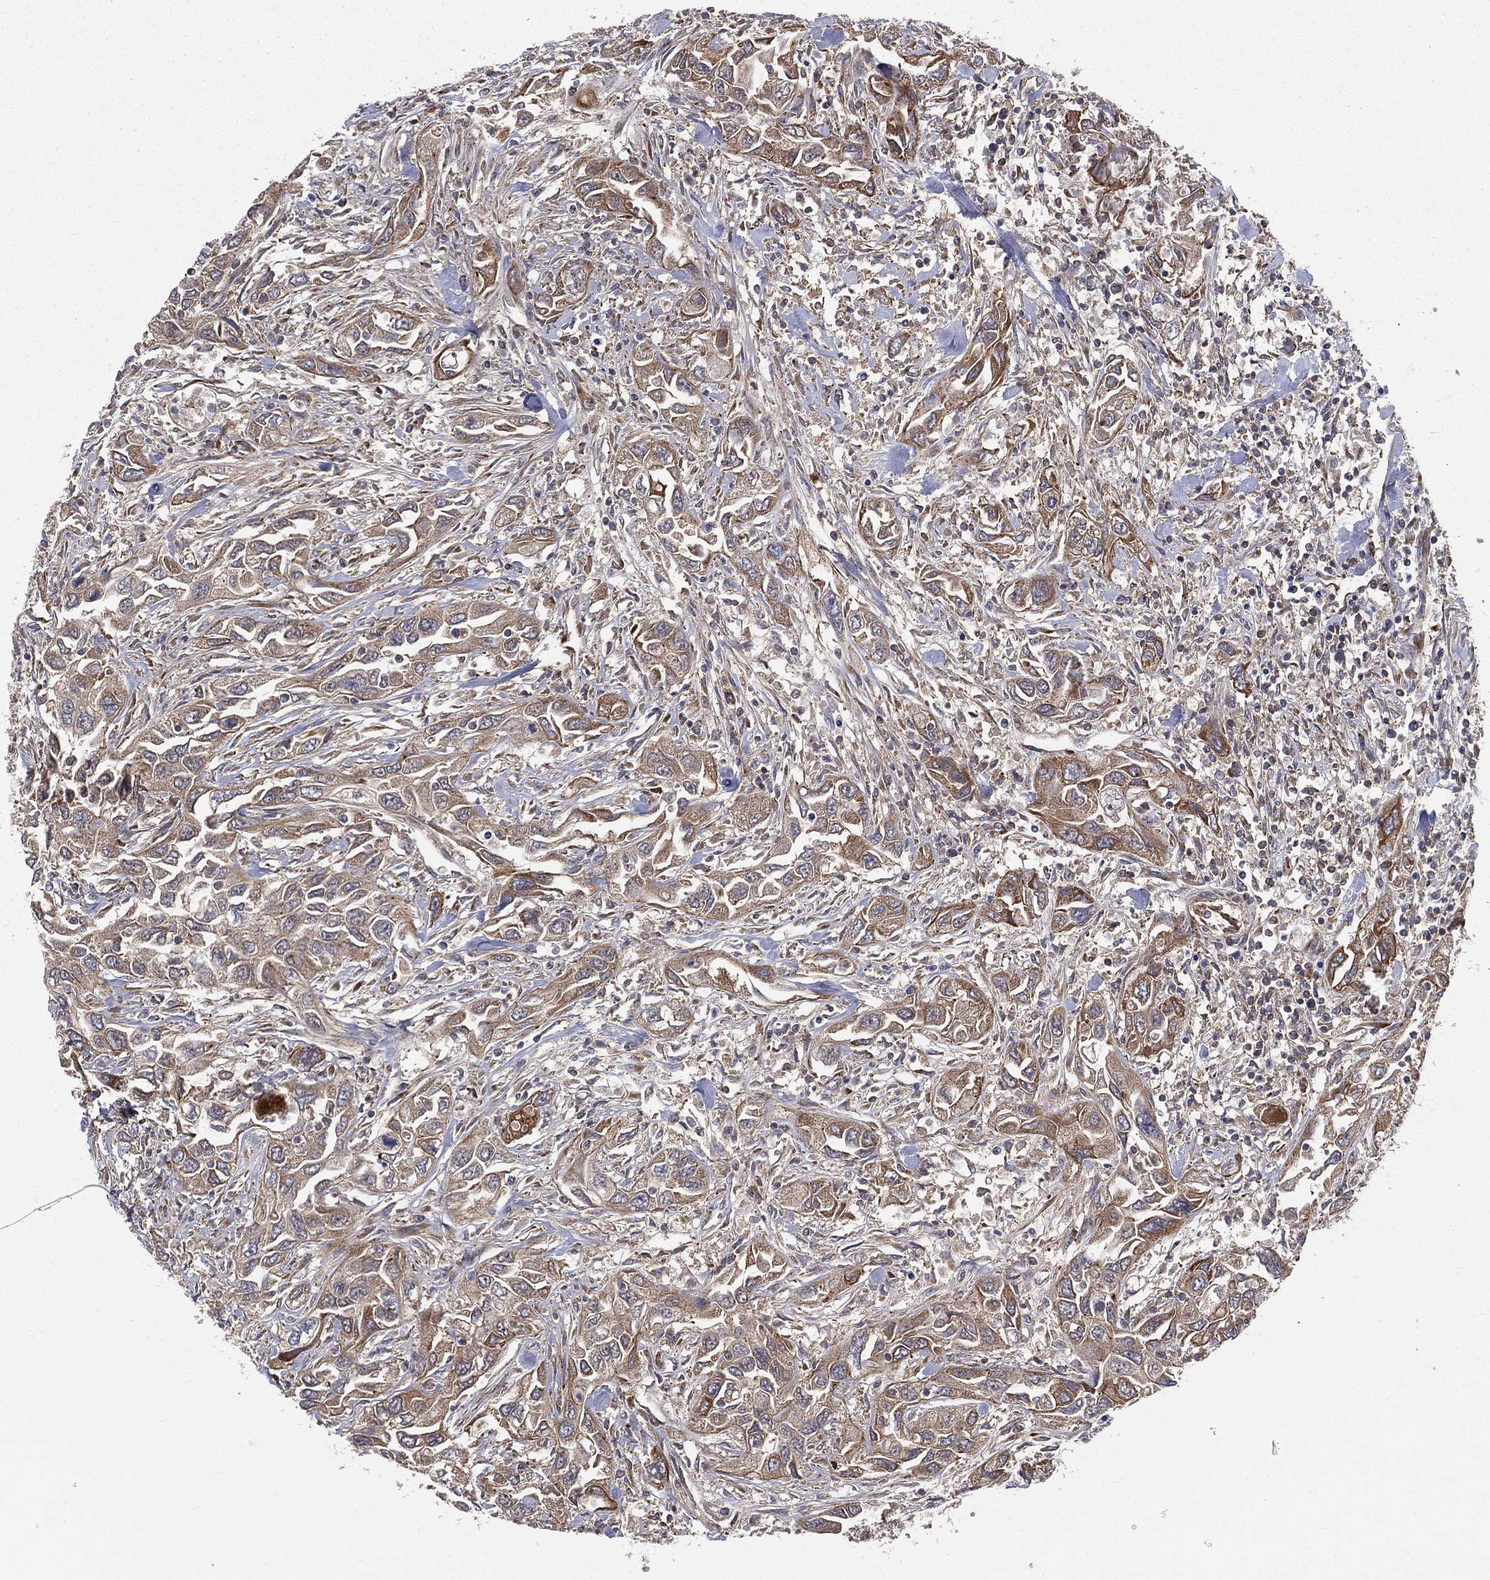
{"staining": {"intensity": "moderate", "quantity": ">75%", "location": "cytoplasmic/membranous"}, "tissue": "urothelial cancer", "cell_type": "Tumor cells", "image_type": "cancer", "snomed": [{"axis": "morphology", "description": "Urothelial carcinoma, High grade"}, {"axis": "topography", "description": "Urinary bladder"}], "caption": "A photomicrograph of urothelial cancer stained for a protein reveals moderate cytoplasmic/membranous brown staining in tumor cells.", "gene": "MIX23", "patient": {"sex": "male", "age": 76}}